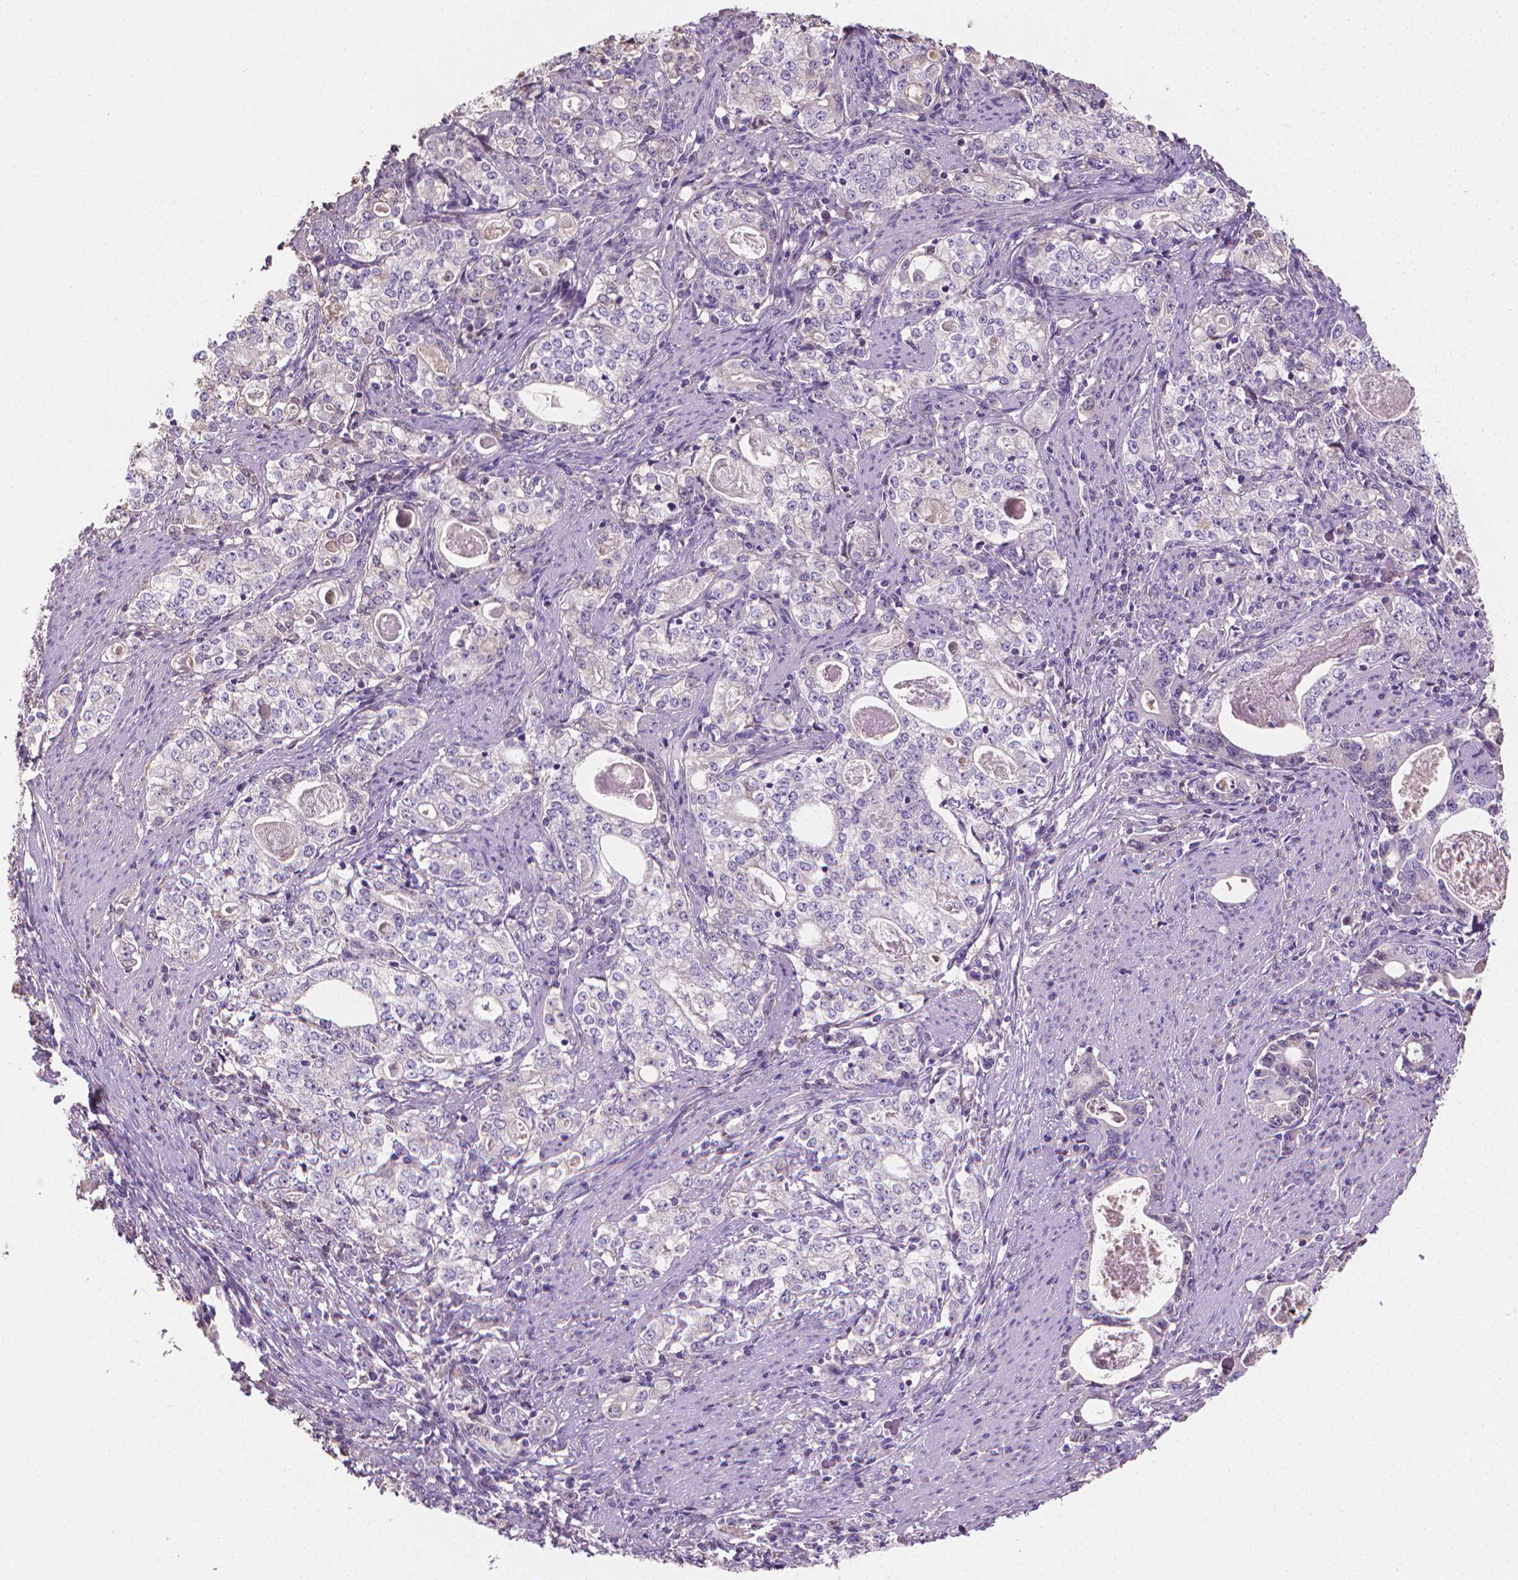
{"staining": {"intensity": "negative", "quantity": "none", "location": "none"}, "tissue": "stomach cancer", "cell_type": "Tumor cells", "image_type": "cancer", "snomed": [{"axis": "morphology", "description": "Adenocarcinoma, NOS"}, {"axis": "topography", "description": "Stomach, lower"}], "caption": "DAB immunohistochemical staining of human stomach adenocarcinoma shows no significant positivity in tumor cells.", "gene": "CABCOCO1", "patient": {"sex": "female", "age": 72}}